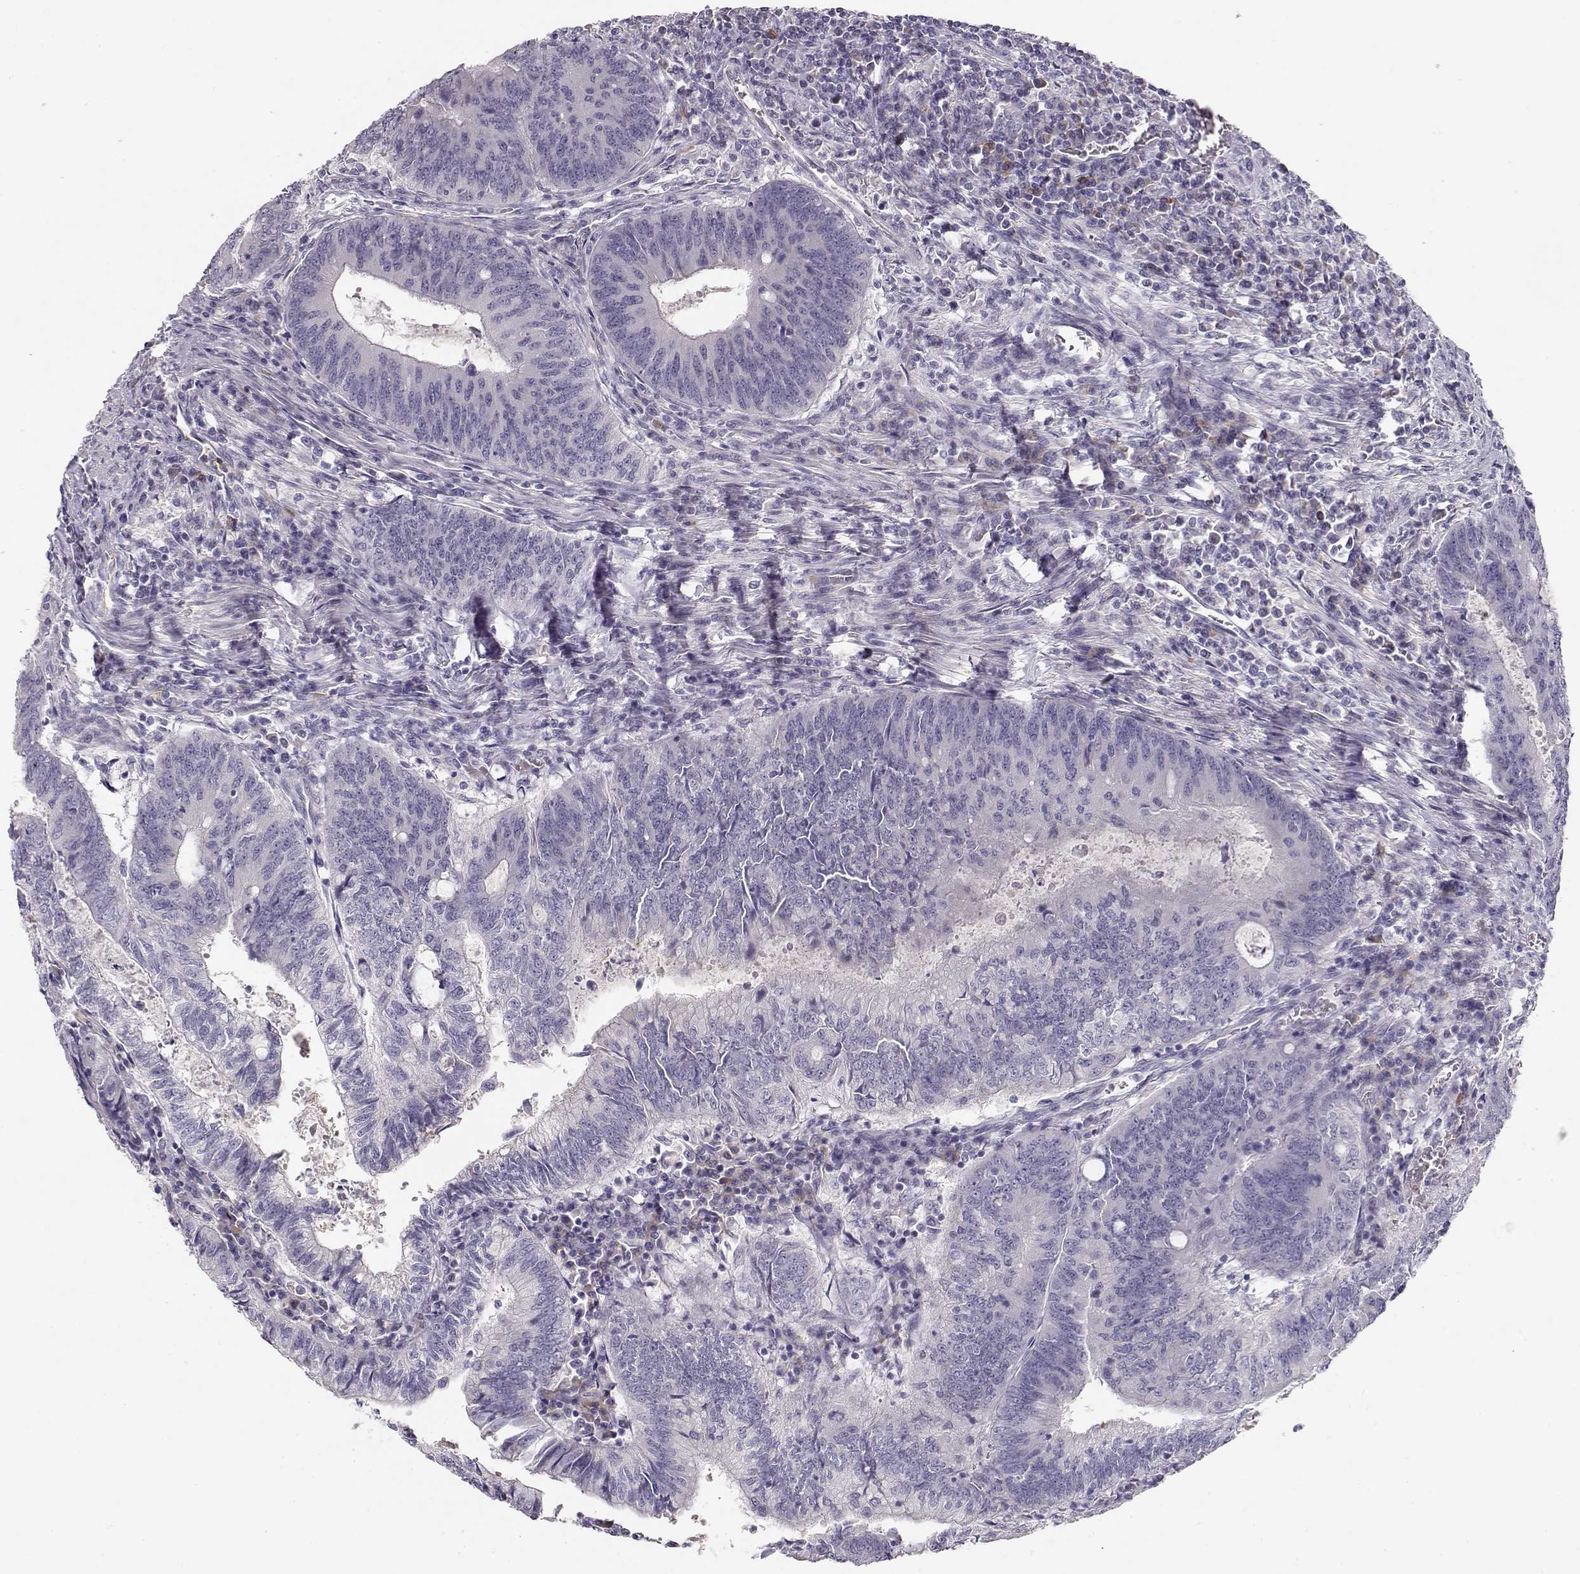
{"staining": {"intensity": "negative", "quantity": "none", "location": "none"}, "tissue": "colorectal cancer", "cell_type": "Tumor cells", "image_type": "cancer", "snomed": [{"axis": "morphology", "description": "Adenocarcinoma, NOS"}, {"axis": "topography", "description": "Colon"}], "caption": "Tumor cells show no significant expression in colorectal cancer.", "gene": "TTC26", "patient": {"sex": "male", "age": 67}}